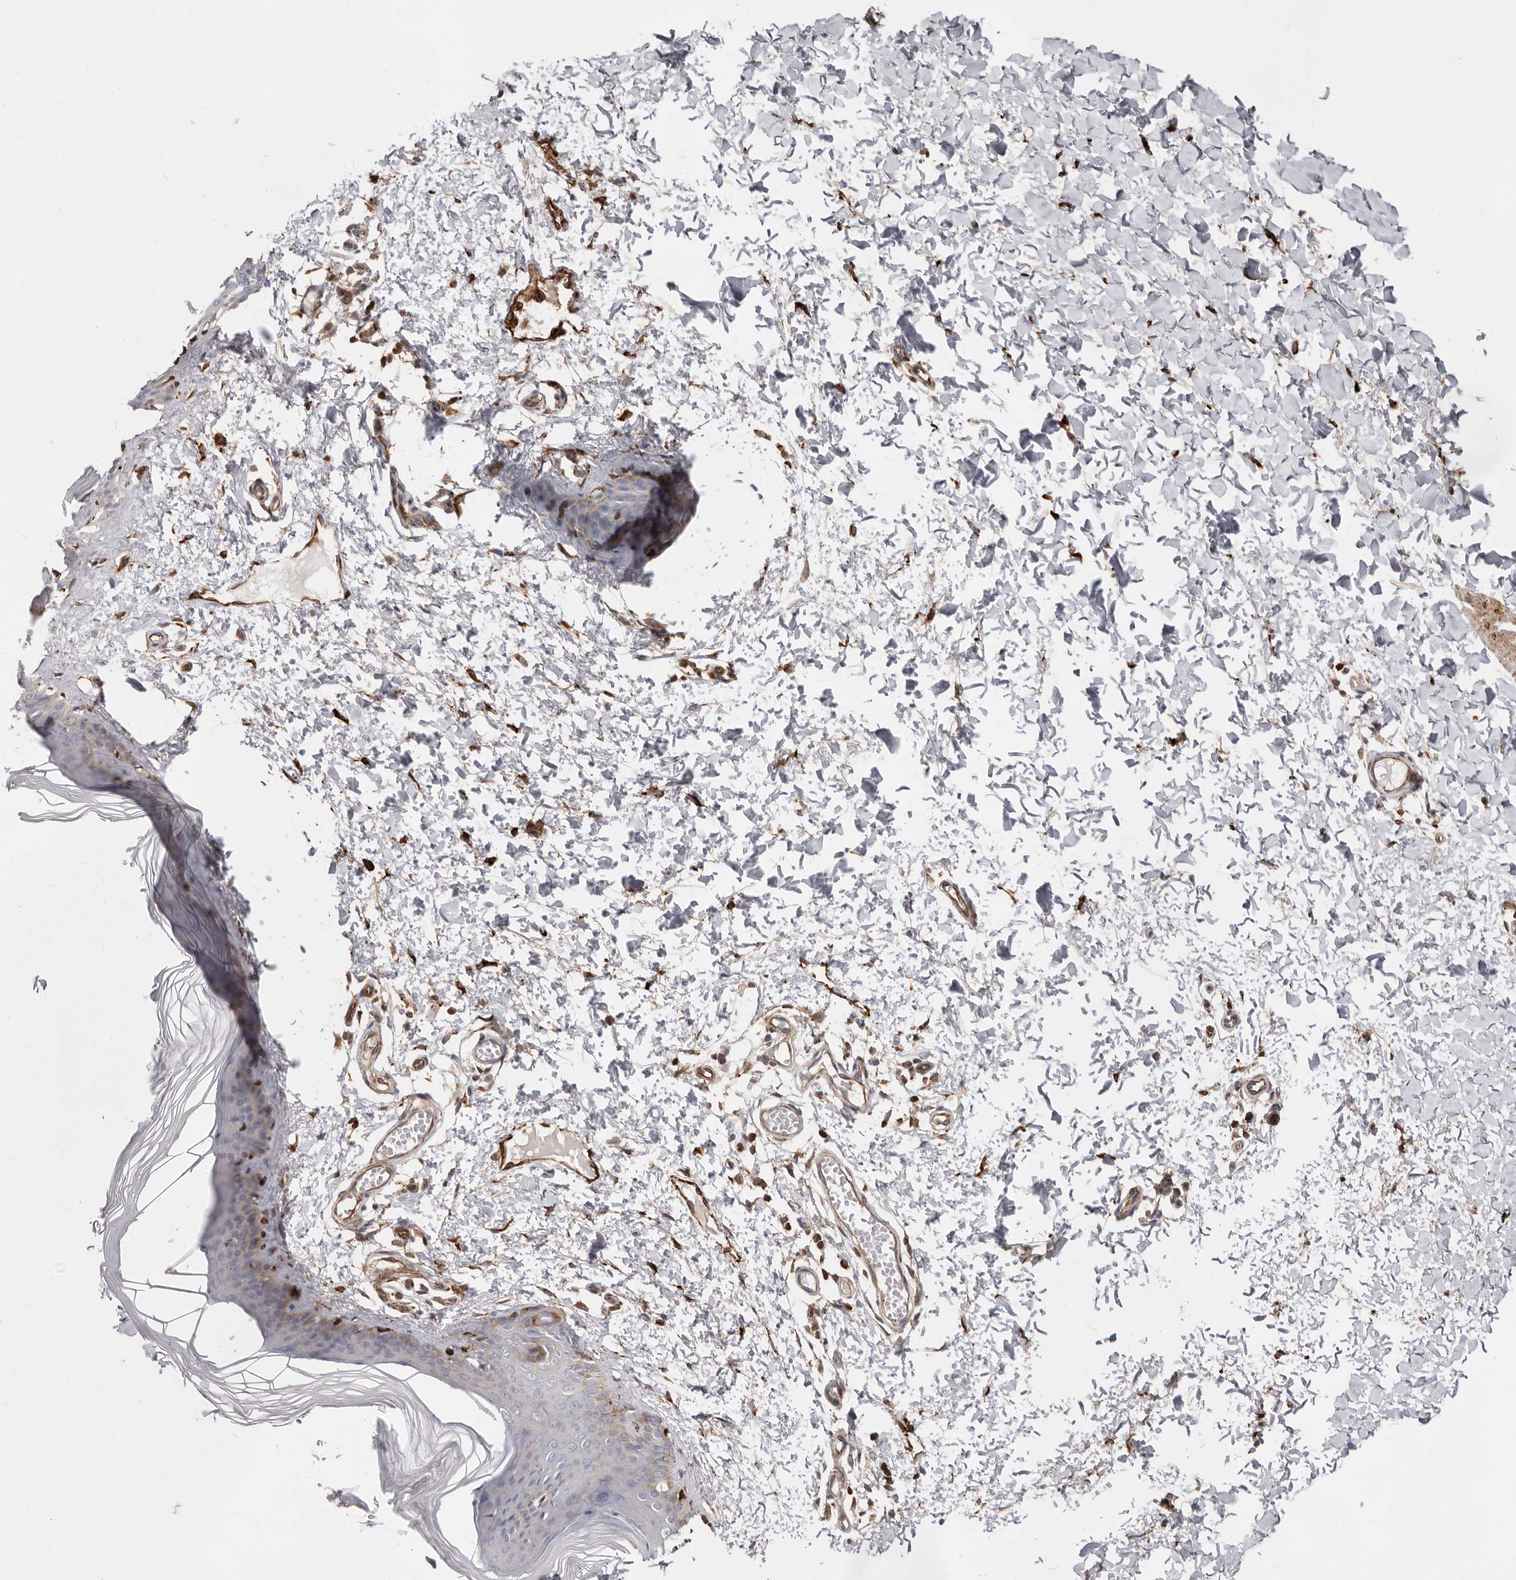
{"staining": {"intensity": "strong", "quantity": ">75%", "location": "cytoplasmic/membranous"}, "tissue": "skin", "cell_type": "Fibroblasts", "image_type": "normal", "snomed": [{"axis": "morphology", "description": "Normal tissue, NOS"}, {"axis": "topography", "description": "Skin"}], "caption": "Fibroblasts reveal high levels of strong cytoplasmic/membranous positivity in about >75% of cells in unremarkable skin. (DAB (3,3'-diaminobenzidine) IHC with brightfield microscopy, high magnification).", "gene": "WDTC1", "patient": {"sex": "female", "age": 27}}